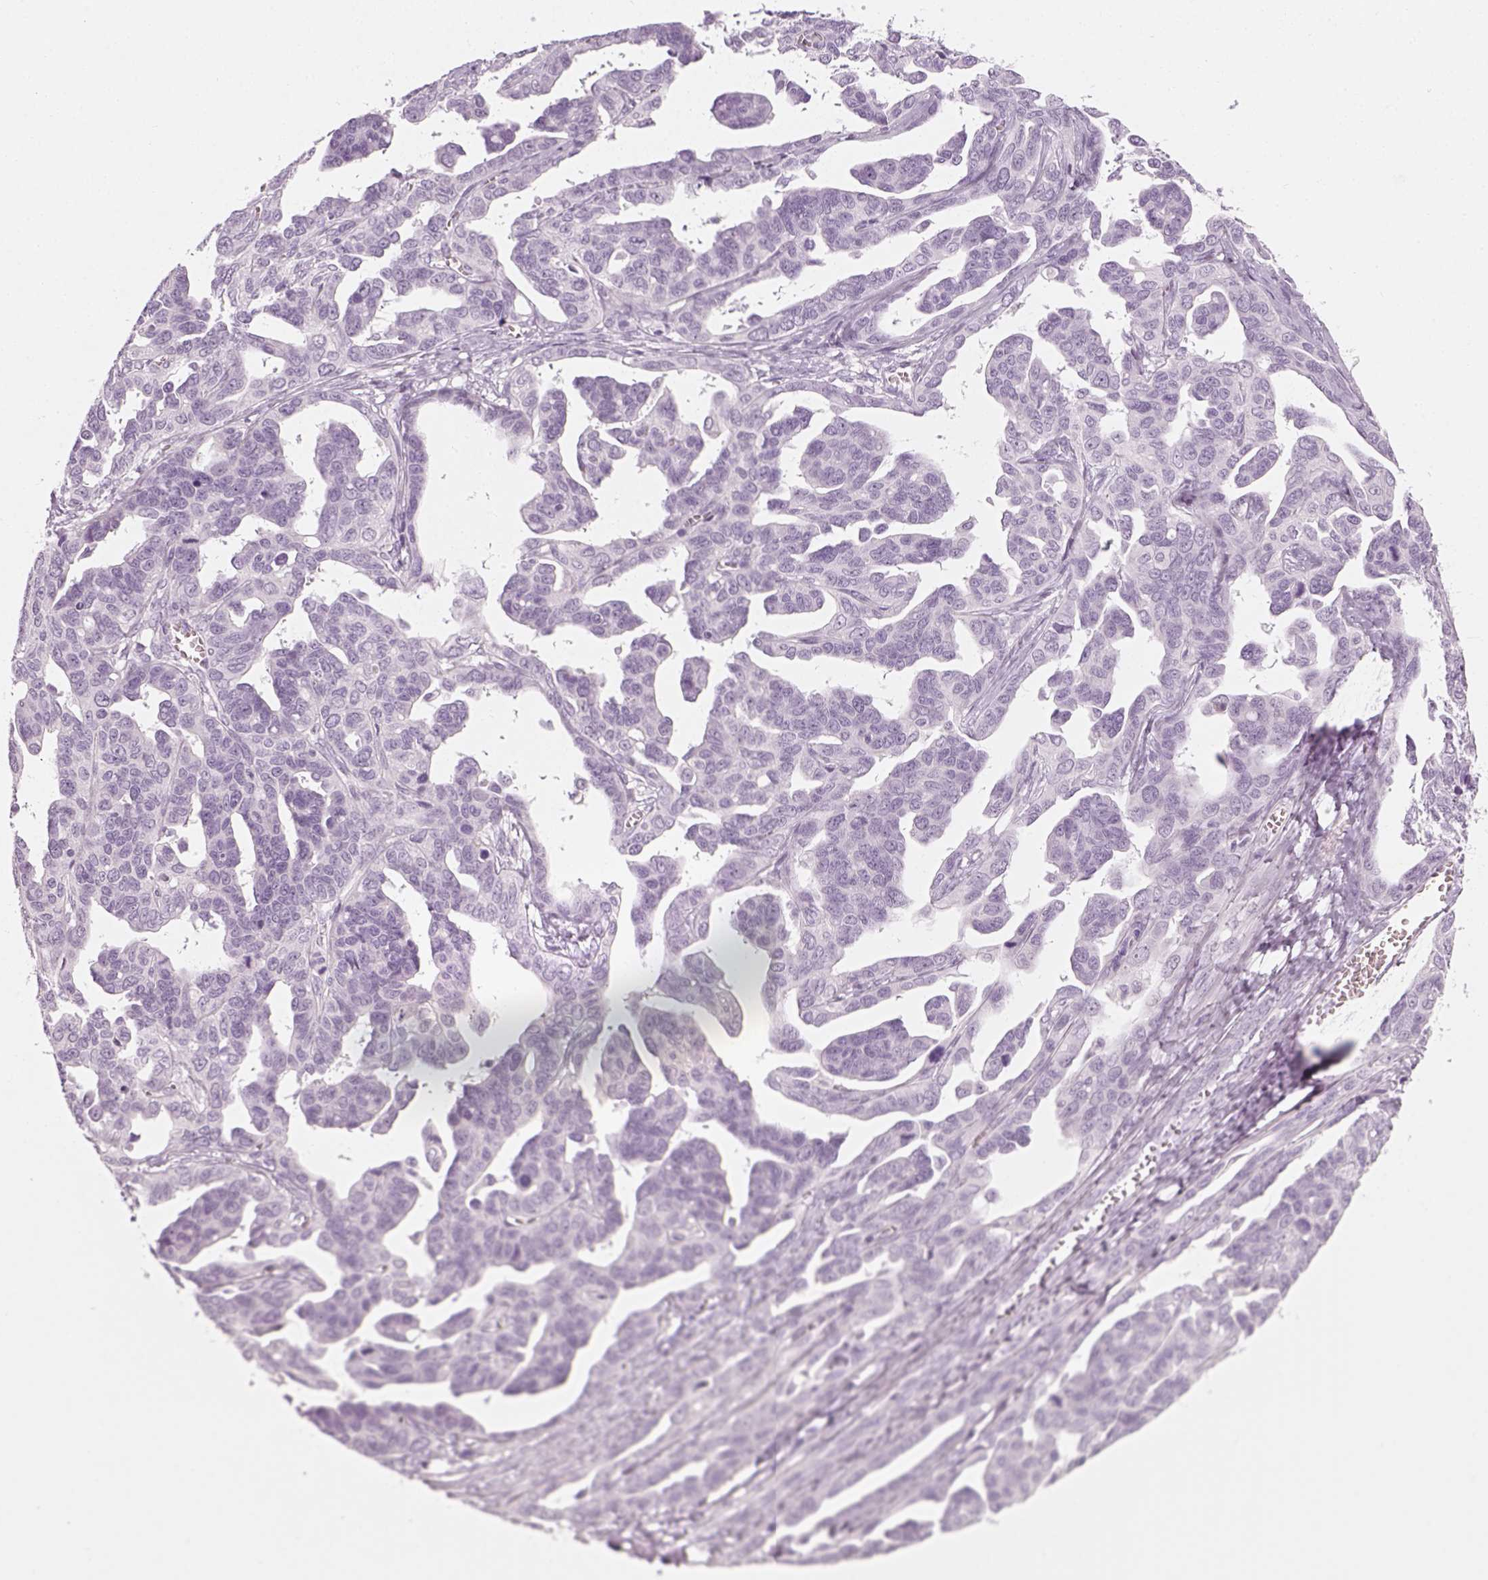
{"staining": {"intensity": "negative", "quantity": "none", "location": "none"}, "tissue": "ovarian cancer", "cell_type": "Tumor cells", "image_type": "cancer", "snomed": [{"axis": "morphology", "description": "Cystadenocarcinoma, serous, NOS"}, {"axis": "topography", "description": "Ovary"}], "caption": "High magnification brightfield microscopy of ovarian serous cystadenocarcinoma stained with DAB (3,3'-diaminobenzidine) (brown) and counterstained with hematoxylin (blue): tumor cells show no significant positivity.", "gene": "TH", "patient": {"sex": "female", "age": 69}}